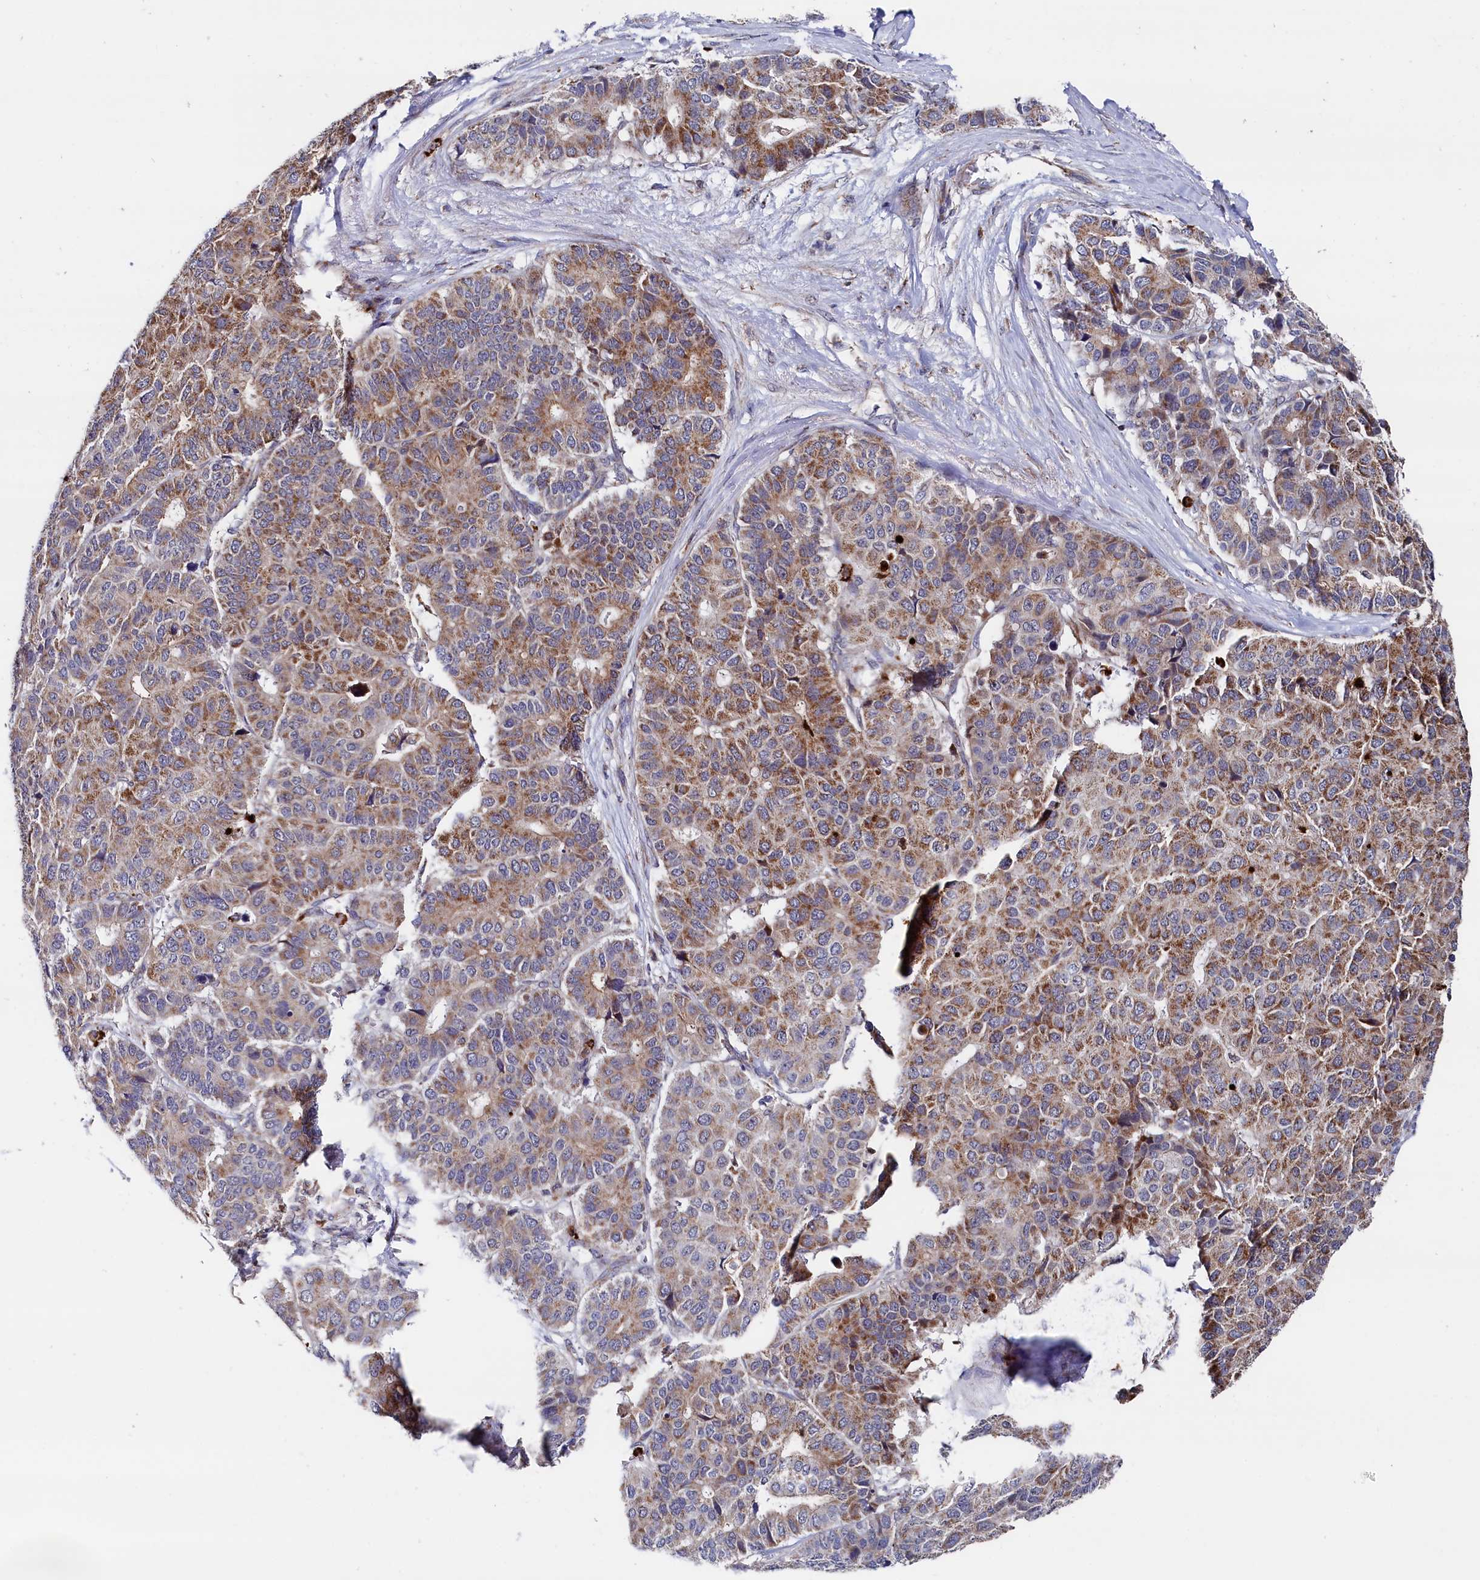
{"staining": {"intensity": "moderate", "quantity": ">75%", "location": "cytoplasmic/membranous"}, "tissue": "pancreatic cancer", "cell_type": "Tumor cells", "image_type": "cancer", "snomed": [{"axis": "morphology", "description": "Adenocarcinoma, NOS"}, {"axis": "topography", "description": "Pancreas"}], "caption": "Protein expression analysis of human adenocarcinoma (pancreatic) reveals moderate cytoplasmic/membranous staining in about >75% of tumor cells. The protein is shown in brown color, while the nuclei are stained blue.", "gene": "CHCHD1", "patient": {"sex": "male", "age": 50}}